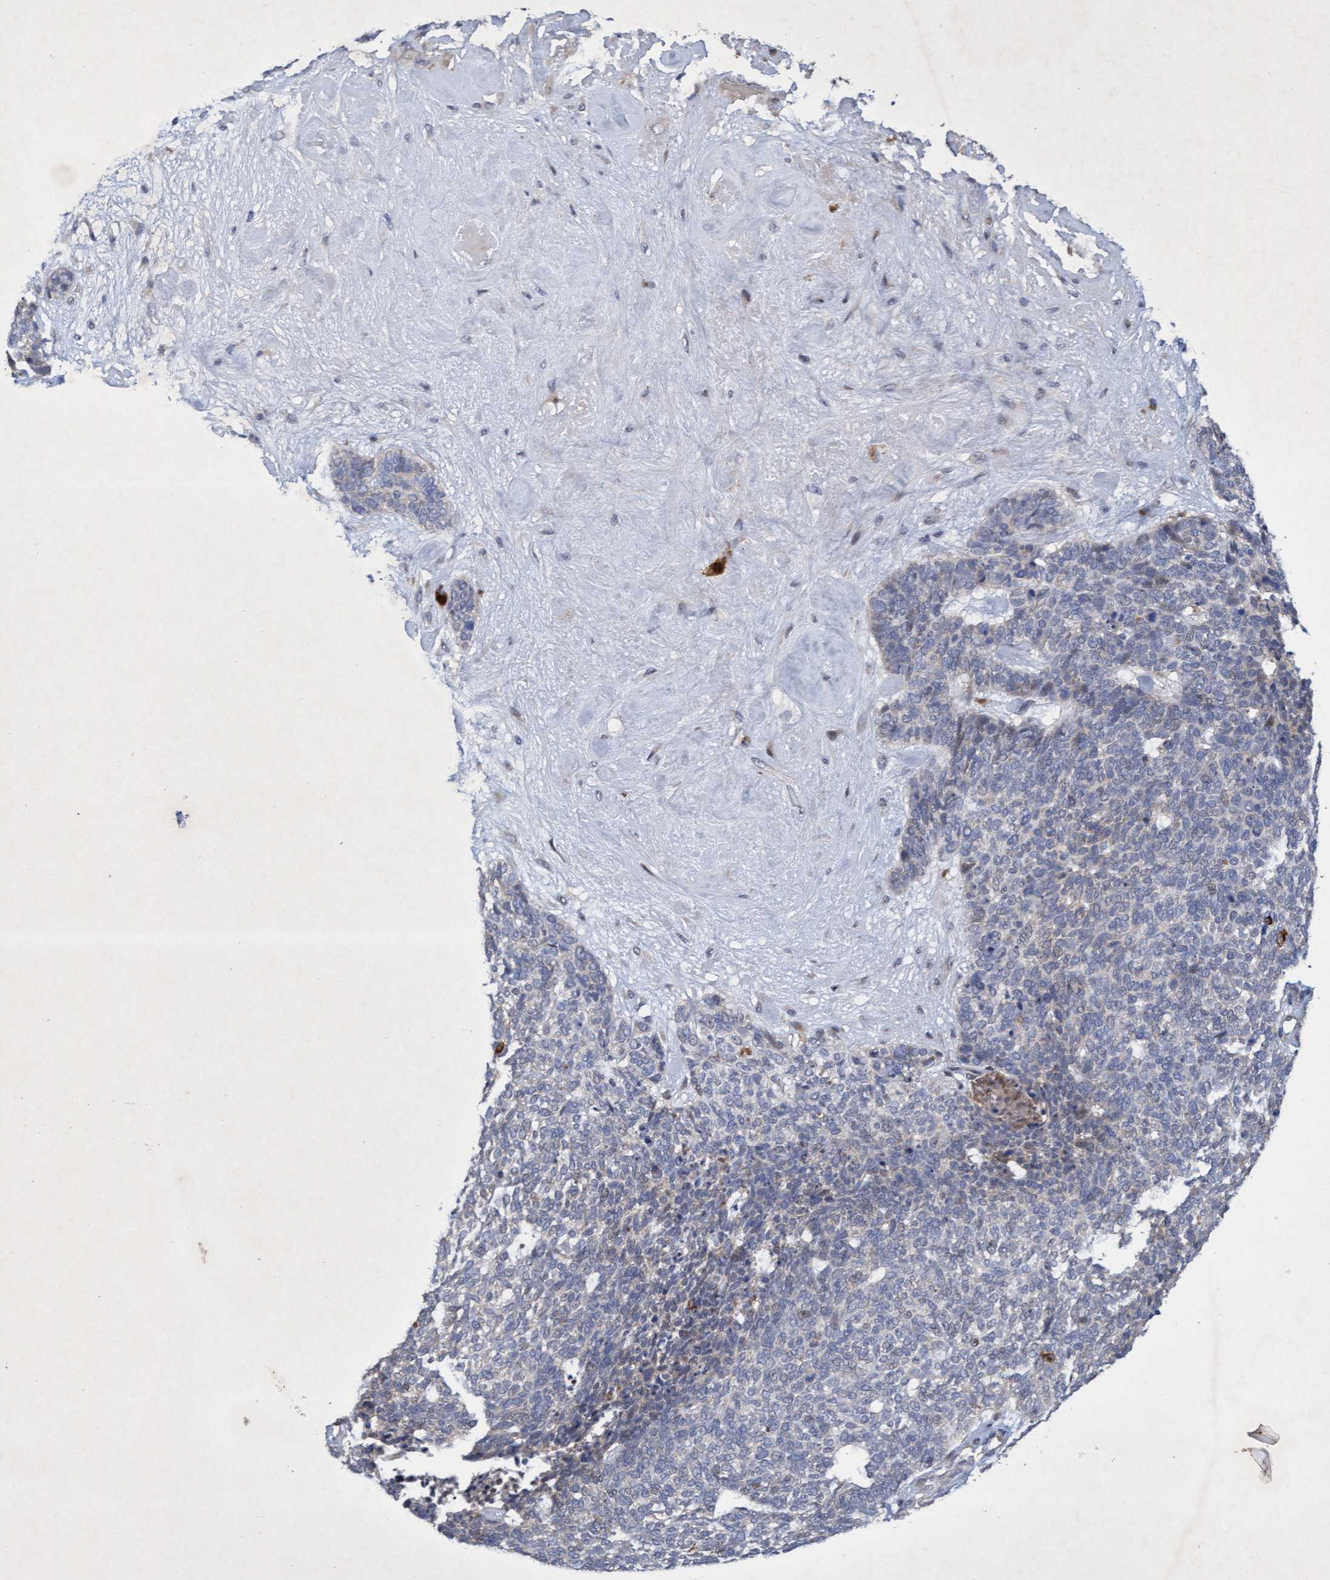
{"staining": {"intensity": "negative", "quantity": "none", "location": "none"}, "tissue": "skin cancer", "cell_type": "Tumor cells", "image_type": "cancer", "snomed": [{"axis": "morphology", "description": "Basal cell carcinoma"}, {"axis": "topography", "description": "Skin"}], "caption": "Photomicrograph shows no protein staining in tumor cells of skin cancer (basal cell carcinoma) tissue. The staining is performed using DAB brown chromogen with nuclei counter-stained in using hematoxylin.", "gene": "ZNF677", "patient": {"sex": "female", "age": 84}}